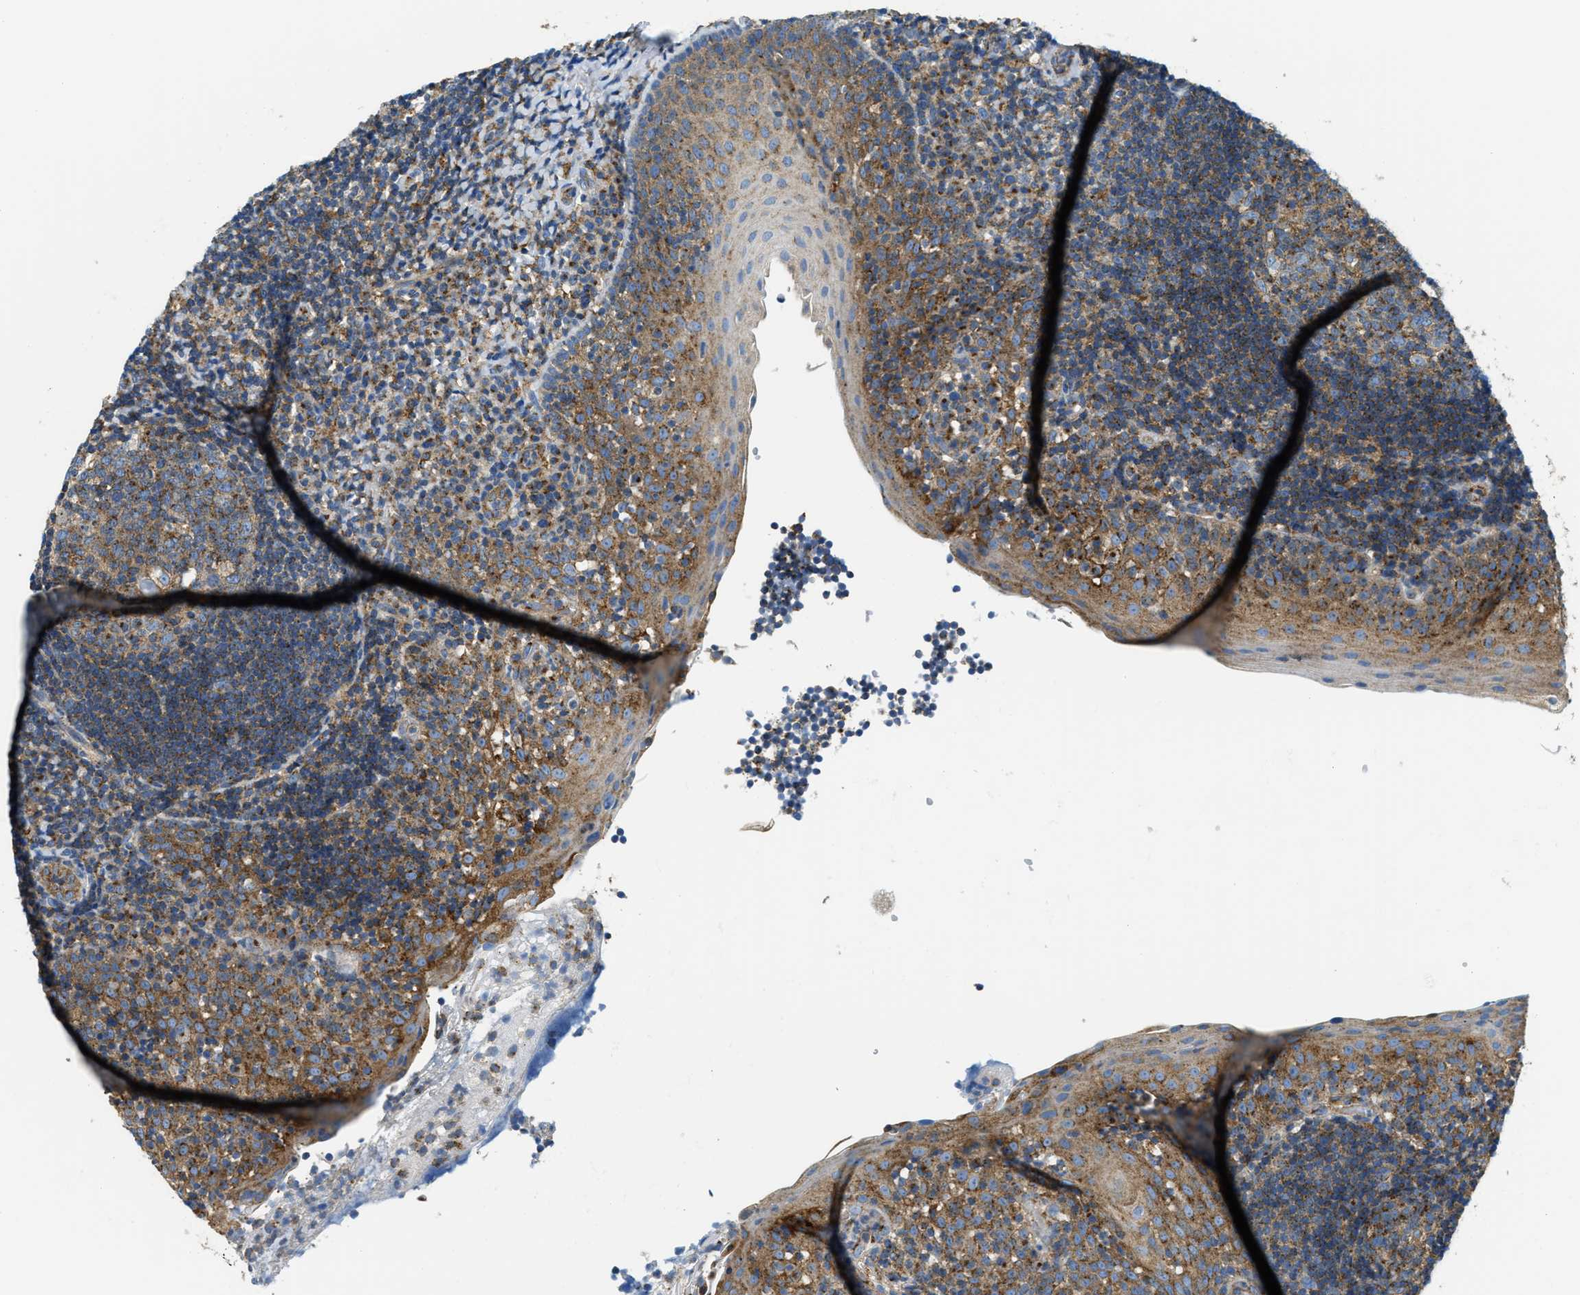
{"staining": {"intensity": "moderate", "quantity": ">75%", "location": "cytoplasmic/membranous"}, "tissue": "tonsil", "cell_type": "Germinal center cells", "image_type": "normal", "snomed": [{"axis": "morphology", "description": "Normal tissue, NOS"}, {"axis": "topography", "description": "Tonsil"}], "caption": "Protein staining of normal tonsil reveals moderate cytoplasmic/membranous staining in approximately >75% of germinal center cells. (DAB IHC, brown staining for protein, blue staining for nuclei).", "gene": "AP2B1", "patient": {"sex": "female", "age": 40}}